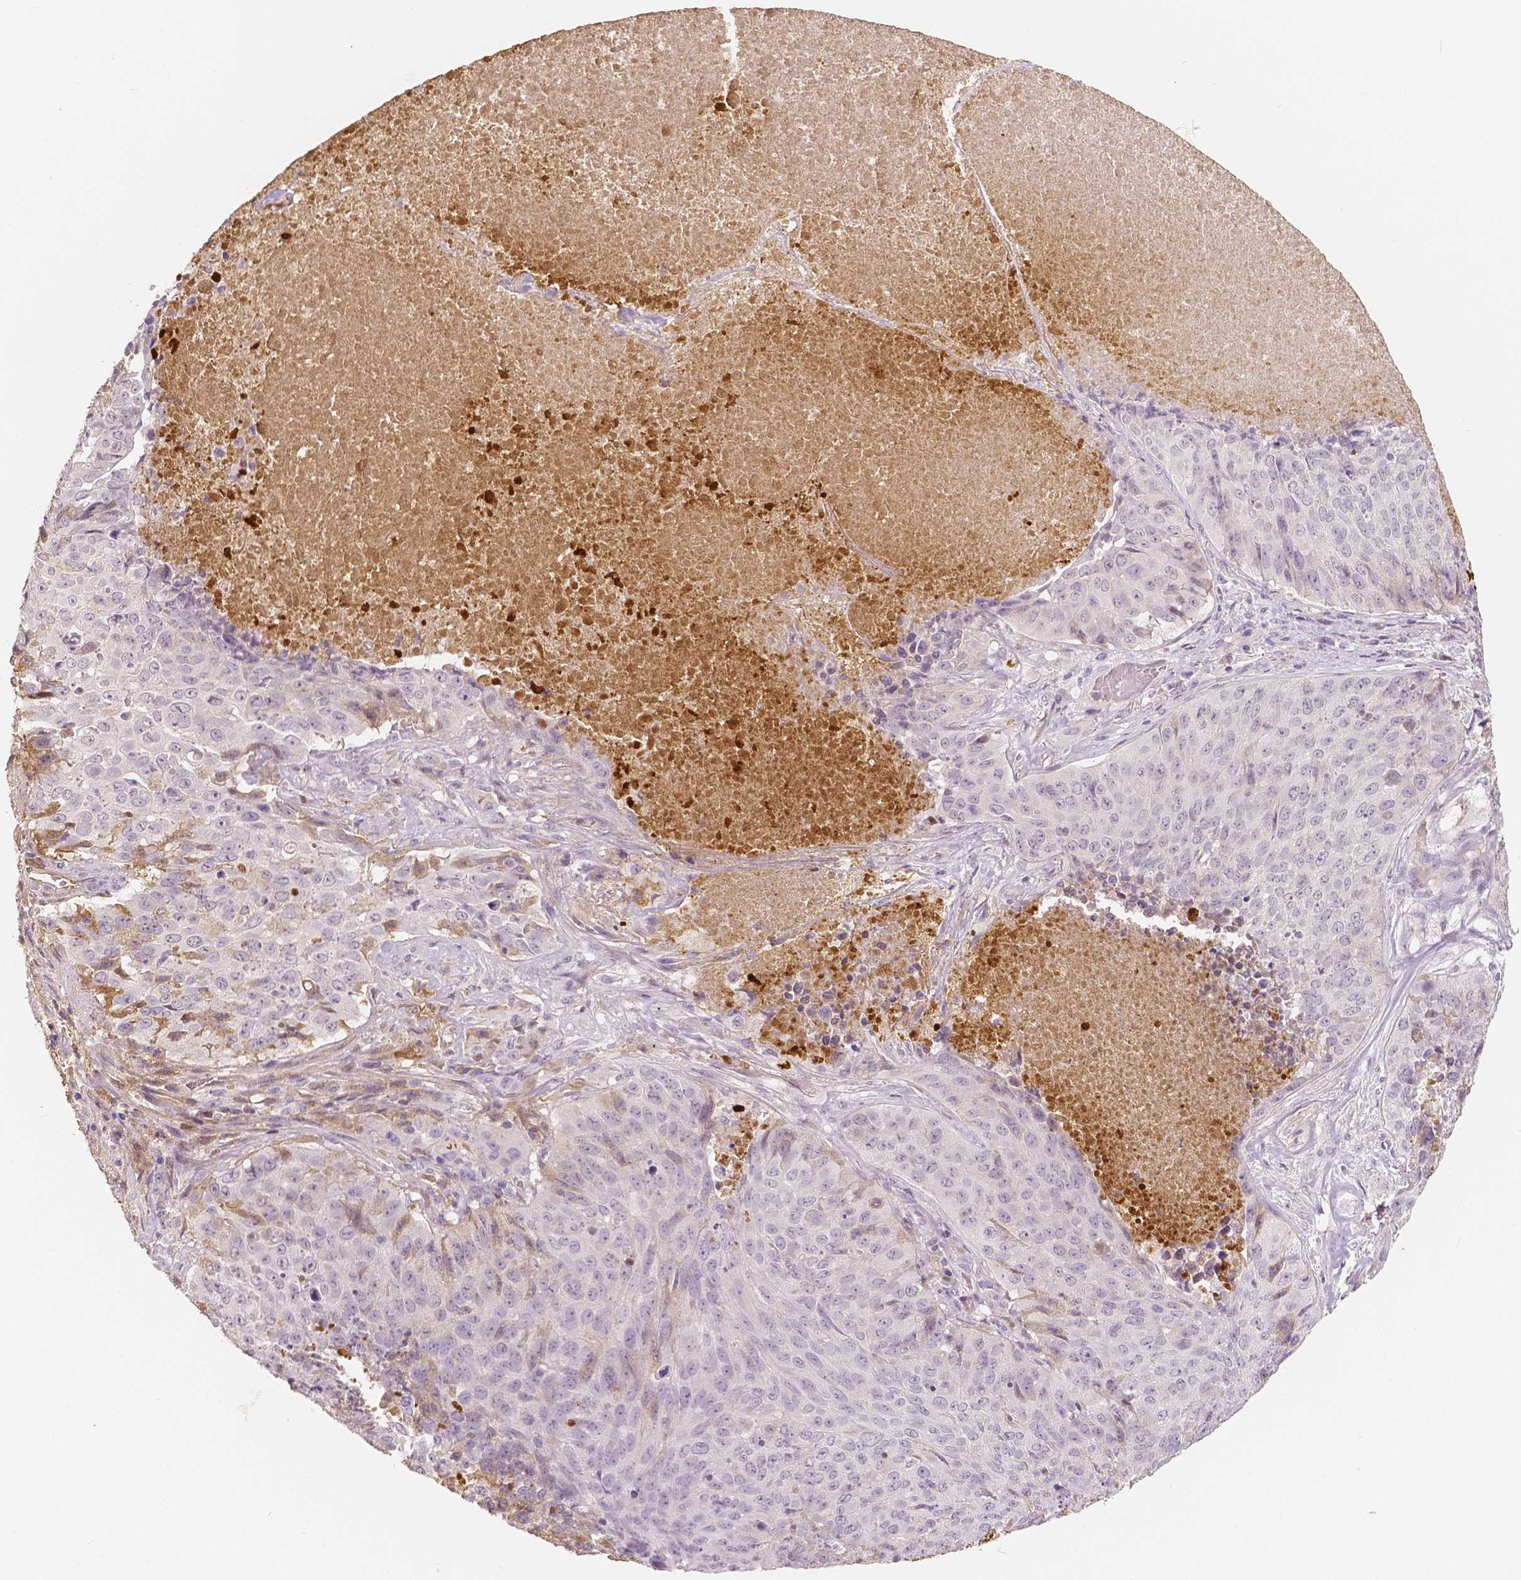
{"staining": {"intensity": "negative", "quantity": "none", "location": "none"}, "tissue": "lung cancer", "cell_type": "Tumor cells", "image_type": "cancer", "snomed": [{"axis": "morphology", "description": "Normal tissue, NOS"}, {"axis": "morphology", "description": "Squamous cell carcinoma, NOS"}, {"axis": "topography", "description": "Bronchus"}, {"axis": "topography", "description": "Lung"}], "caption": "Protein analysis of squamous cell carcinoma (lung) shows no significant staining in tumor cells.", "gene": "APOA4", "patient": {"sex": "male", "age": 64}}